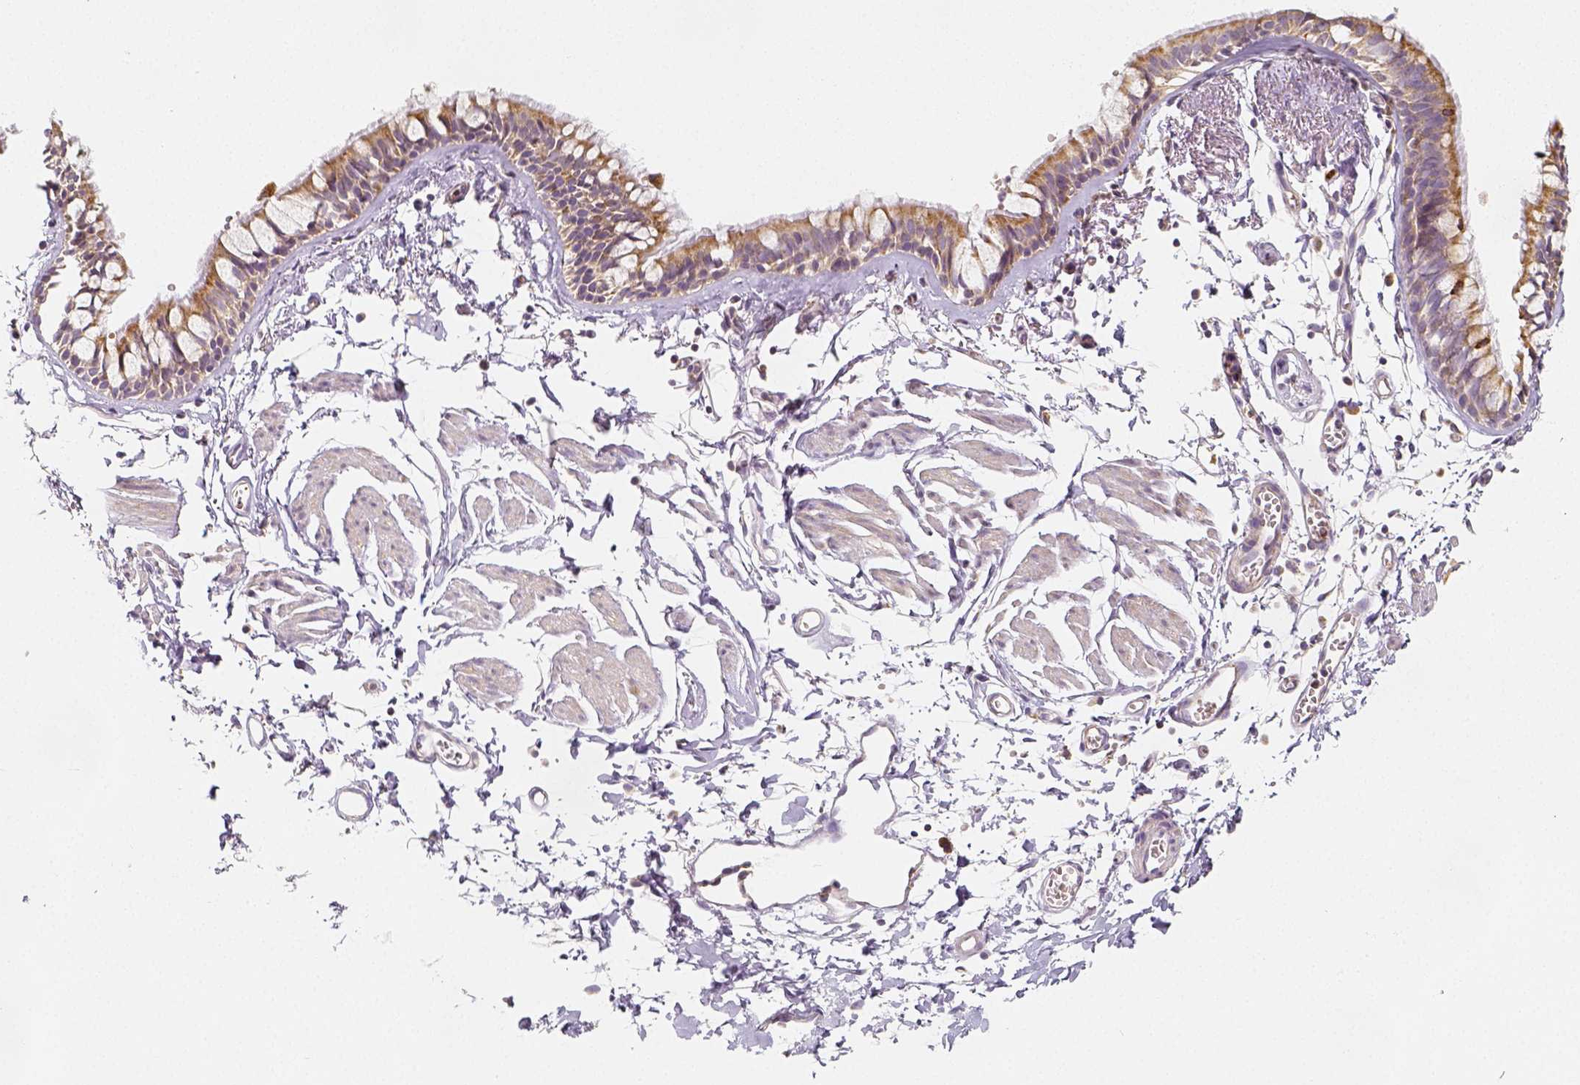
{"staining": {"intensity": "moderate", "quantity": "25%-75%", "location": "cytoplasmic/membranous"}, "tissue": "bronchus", "cell_type": "Respiratory epithelial cells", "image_type": "normal", "snomed": [{"axis": "morphology", "description": "Normal tissue, NOS"}, {"axis": "topography", "description": "Cartilage tissue"}, {"axis": "topography", "description": "Bronchus"}], "caption": "Protein staining of unremarkable bronchus shows moderate cytoplasmic/membranous positivity in approximately 25%-75% of respiratory epithelial cells.", "gene": "PGAM5", "patient": {"sex": "female", "age": 59}}